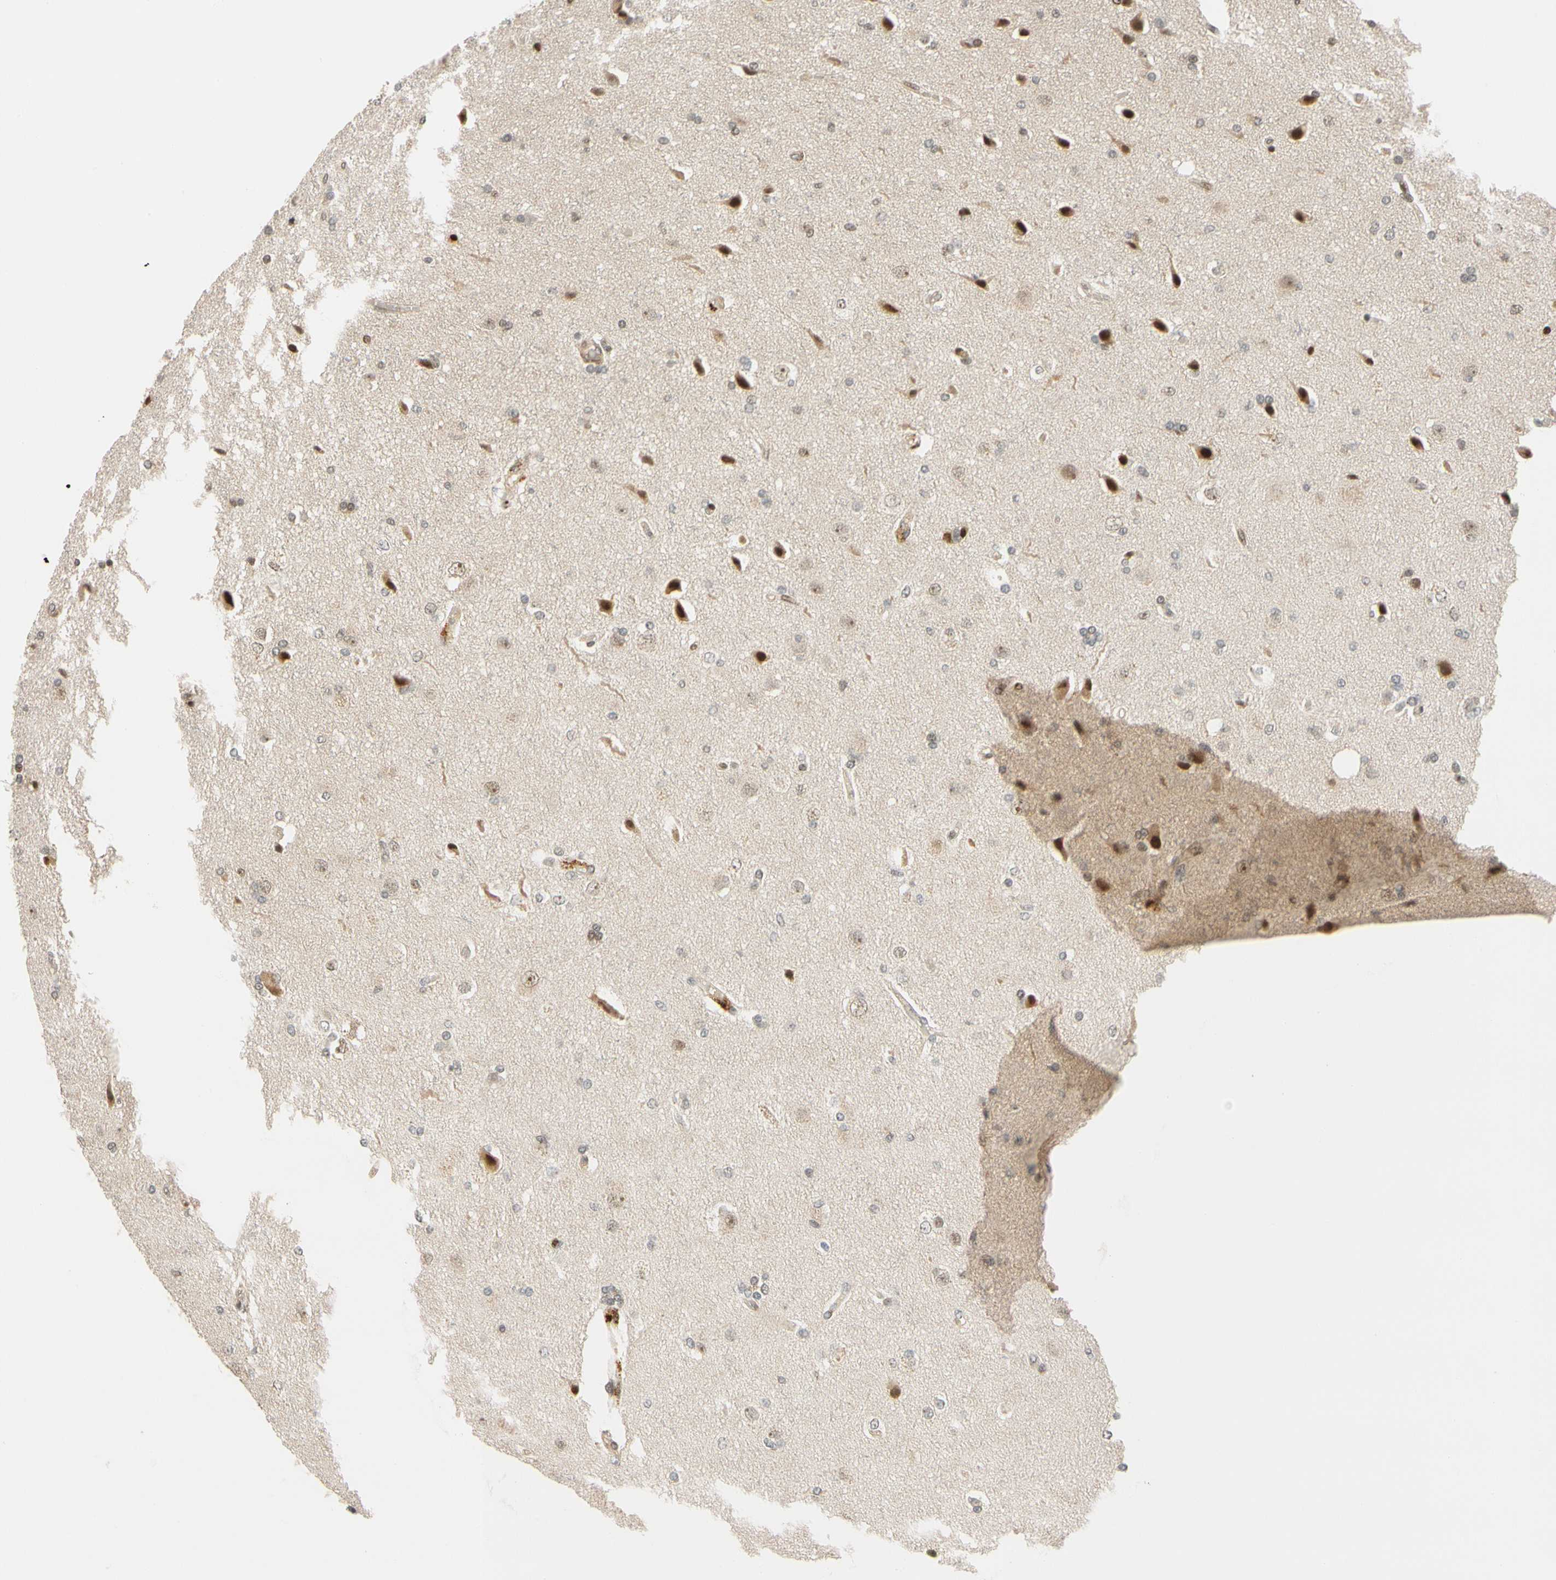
{"staining": {"intensity": "moderate", "quantity": "25%-75%", "location": "cytoplasmic/membranous,nuclear"}, "tissue": "glioma", "cell_type": "Tumor cells", "image_type": "cancer", "snomed": [{"axis": "morphology", "description": "Glioma, malignant, High grade"}, {"axis": "topography", "description": "Brain"}], "caption": "Moderate cytoplasmic/membranous and nuclear protein staining is identified in about 25%-75% of tumor cells in glioma.", "gene": "CDK7", "patient": {"sex": "male", "age": 71}}